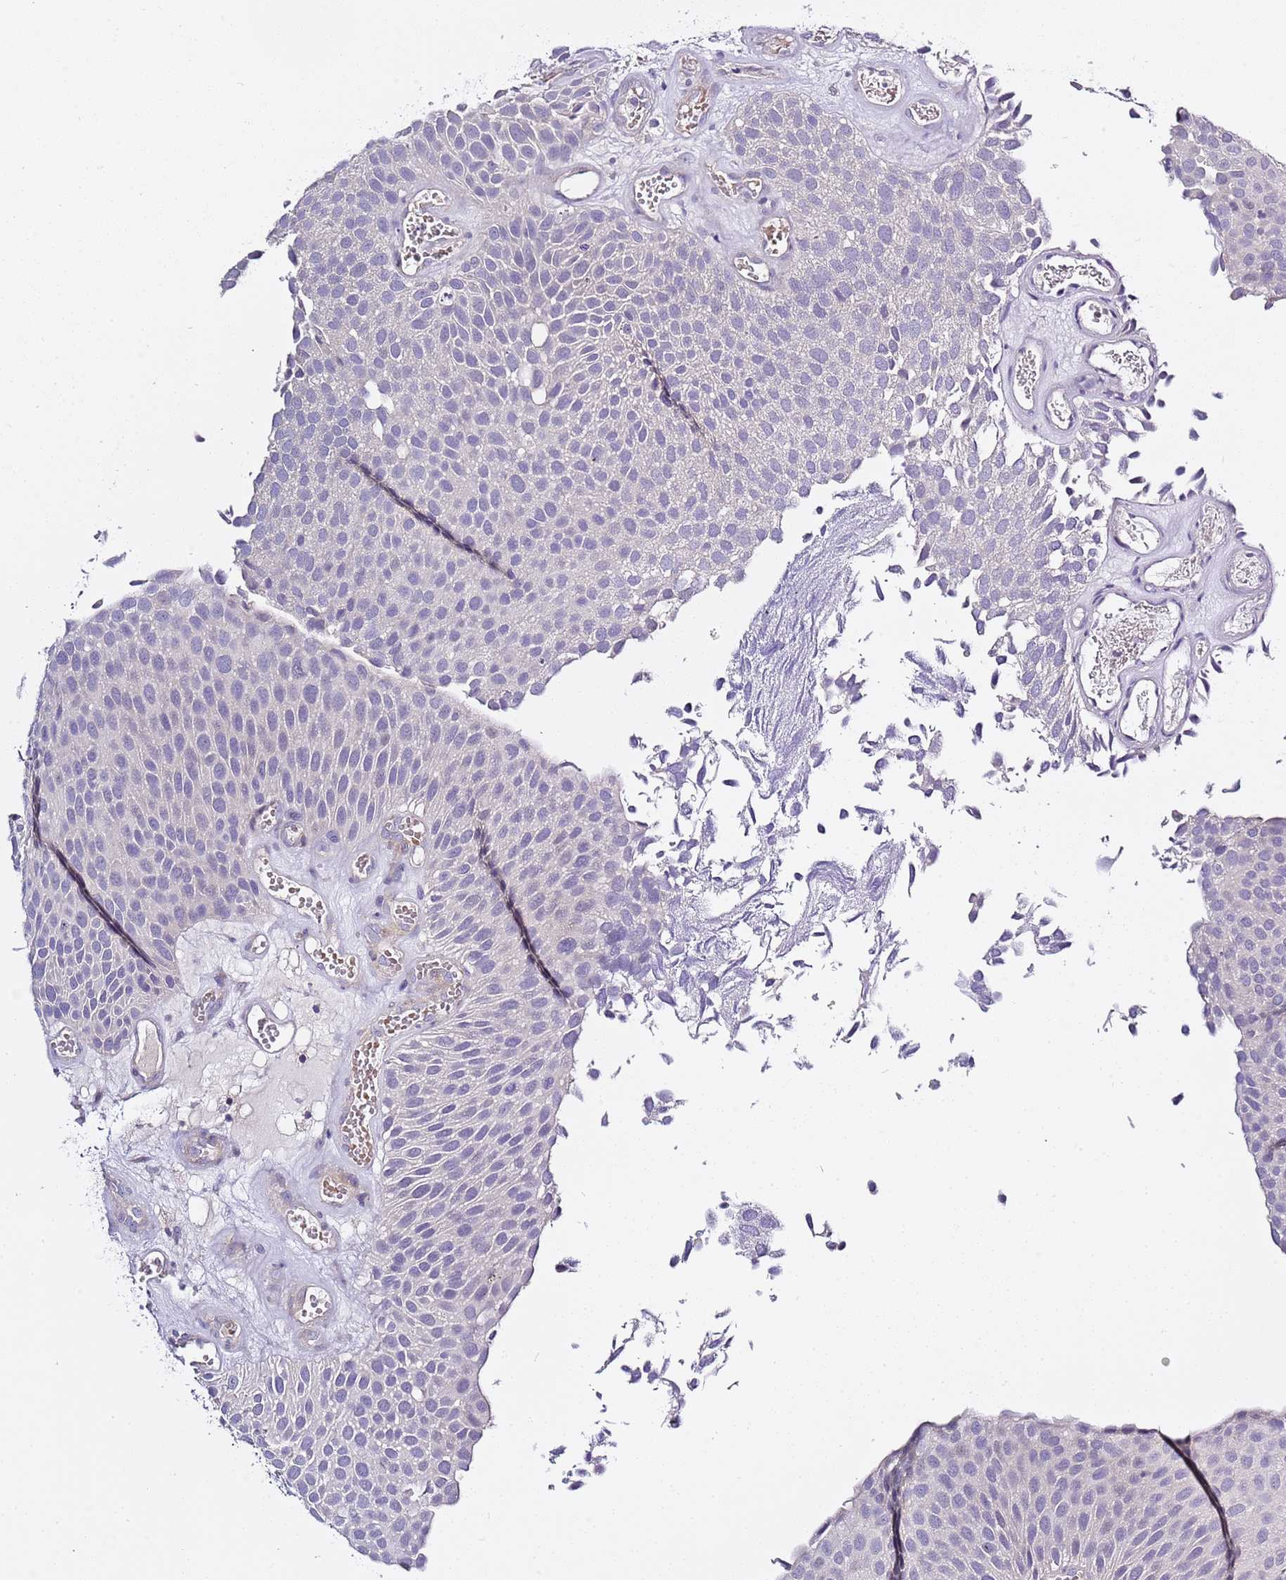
{"staining": {"intensity": "negative", "quantity": "none", "location": "none"}, "tissue": "urothelial cancer", "cell_type": "Tumor cells", "image_type": "cancer", "snomed": [{"axis": "morphology", "description": "Urothelial carcinoma, Low grade"}, {"axis": "topography", "description": "Urinary bladder"}], "caption": "Low-grade urothelial carcinoma was stained to show a protein in brown. There is no significant staining in tumor cells.", "gene": "RFK", "patient": {"sex": "male", "age": 89}}